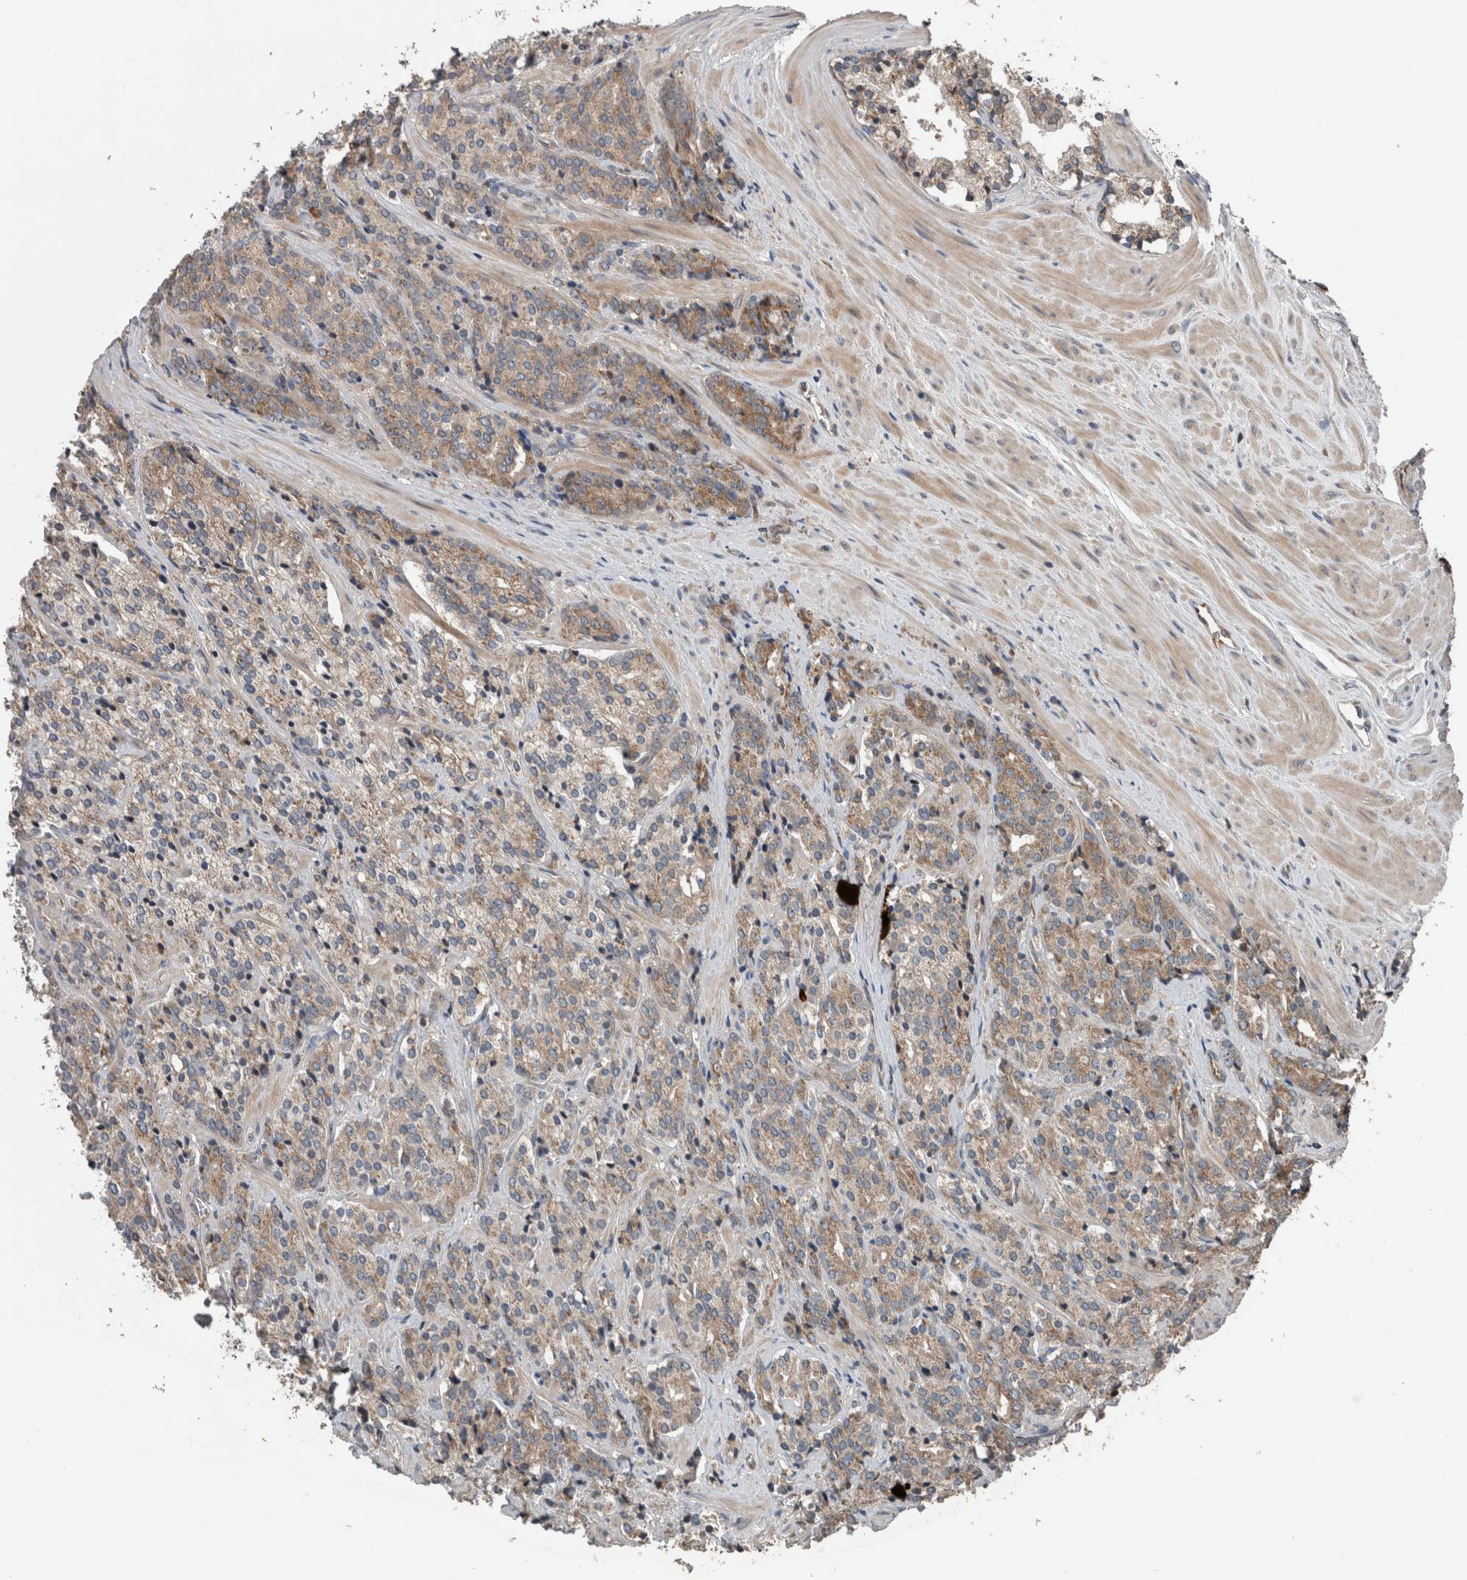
{"staining": {"intensity": "moderate", "quantity": ">75%", "location": "cytoplasmic/membranous"}, "tissue": "prostate cancer", "cell_type": "Tumor cells", "image_type": "cancer", "snomed": [{"axis": "morphology", "description": "Adenocarcinoma, High grade"}, {"axis": "topography", "description": "Prostate"}], "caption": "Prostate adenocarcinoma (high-grade) stained for a protein demonstrates moderate cytoplasmic/membranous positivity in tumor cells.", "gene": "RIOK3", "patient": {"sex": "male", "age": 71}}